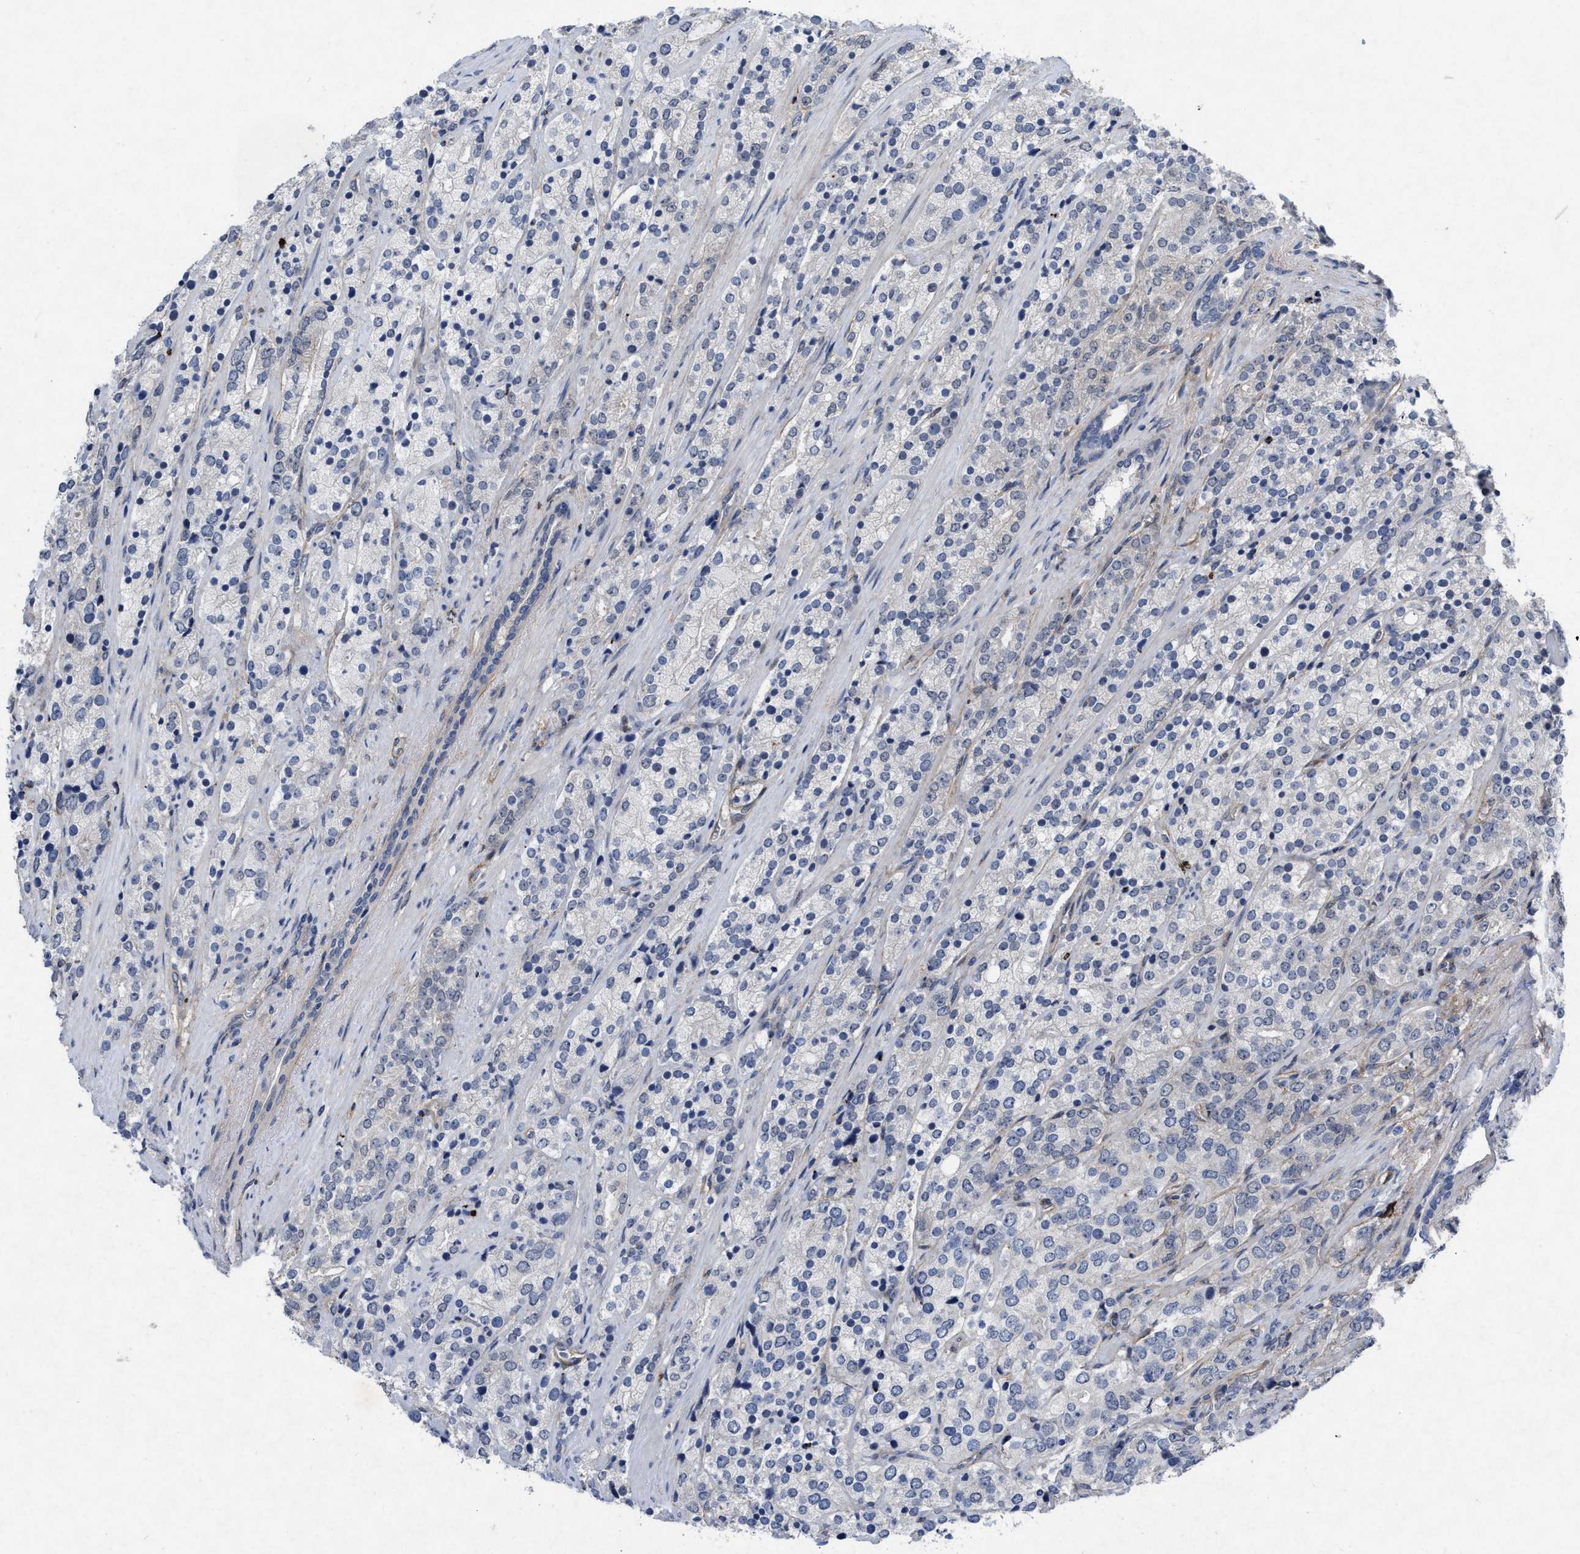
{"staining": {"intensity": "negative", "quantity": "none", "location": "none"}, "tissue": "prostate cancer", "cell_type": "Tumor cells", "image_type": "cancer", "snomed": [{"axis": "morphology", "description": "Adenocarcinoma, High grade"}, {"axis": "topography", "description": "Prostate"}], "caption": "This histopathology image is of prostate high-grade adenocarcinoma stained with immunohistochemistry (IHC) to label a protein in brown with the nuclei are counter-stained blue. There is no expression in tumor cells.", "gene": "PDGFRA", "patient": {"sex": "male", "age": 71}}